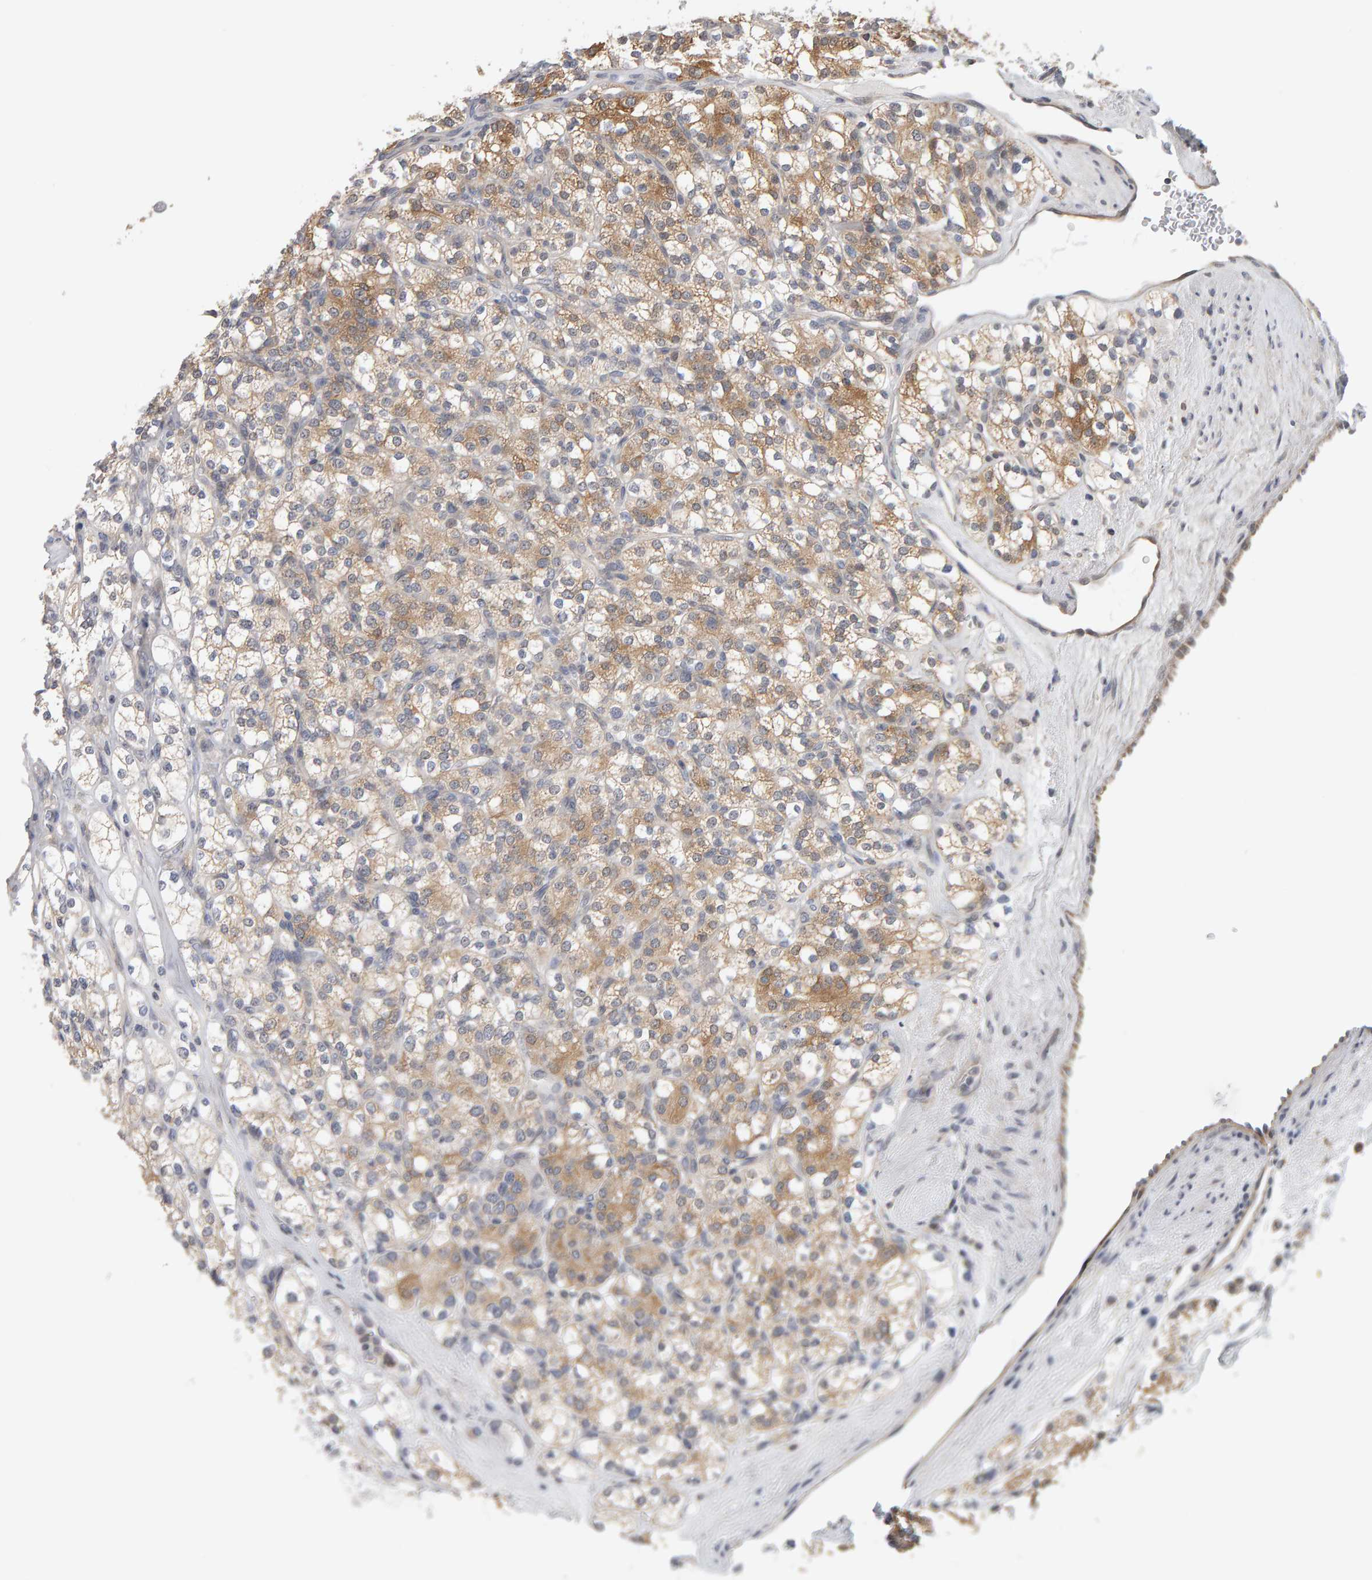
{"staining": {"intensity": "moderate", "quantity": ">75%", "location": "cytoplasmic/membranous"}, "tissue": "renal cancer", "cell_type": "Tumor cells", "image_type": "cancer", "snomed": [{"axis": "morphology", "description": "Adenocarcinoma, NOS"}, {"axis": "topography", "description": "Kidney"}], "caption": "Immunohistochemical staining of human renal cancer (adenocarcinoma) shows medium levels of moderate cytoplasmic/membranous expression in about >75% of tumor cells.", "gene": "MSRA", "patient": {"sex": "male", "age": 77}}